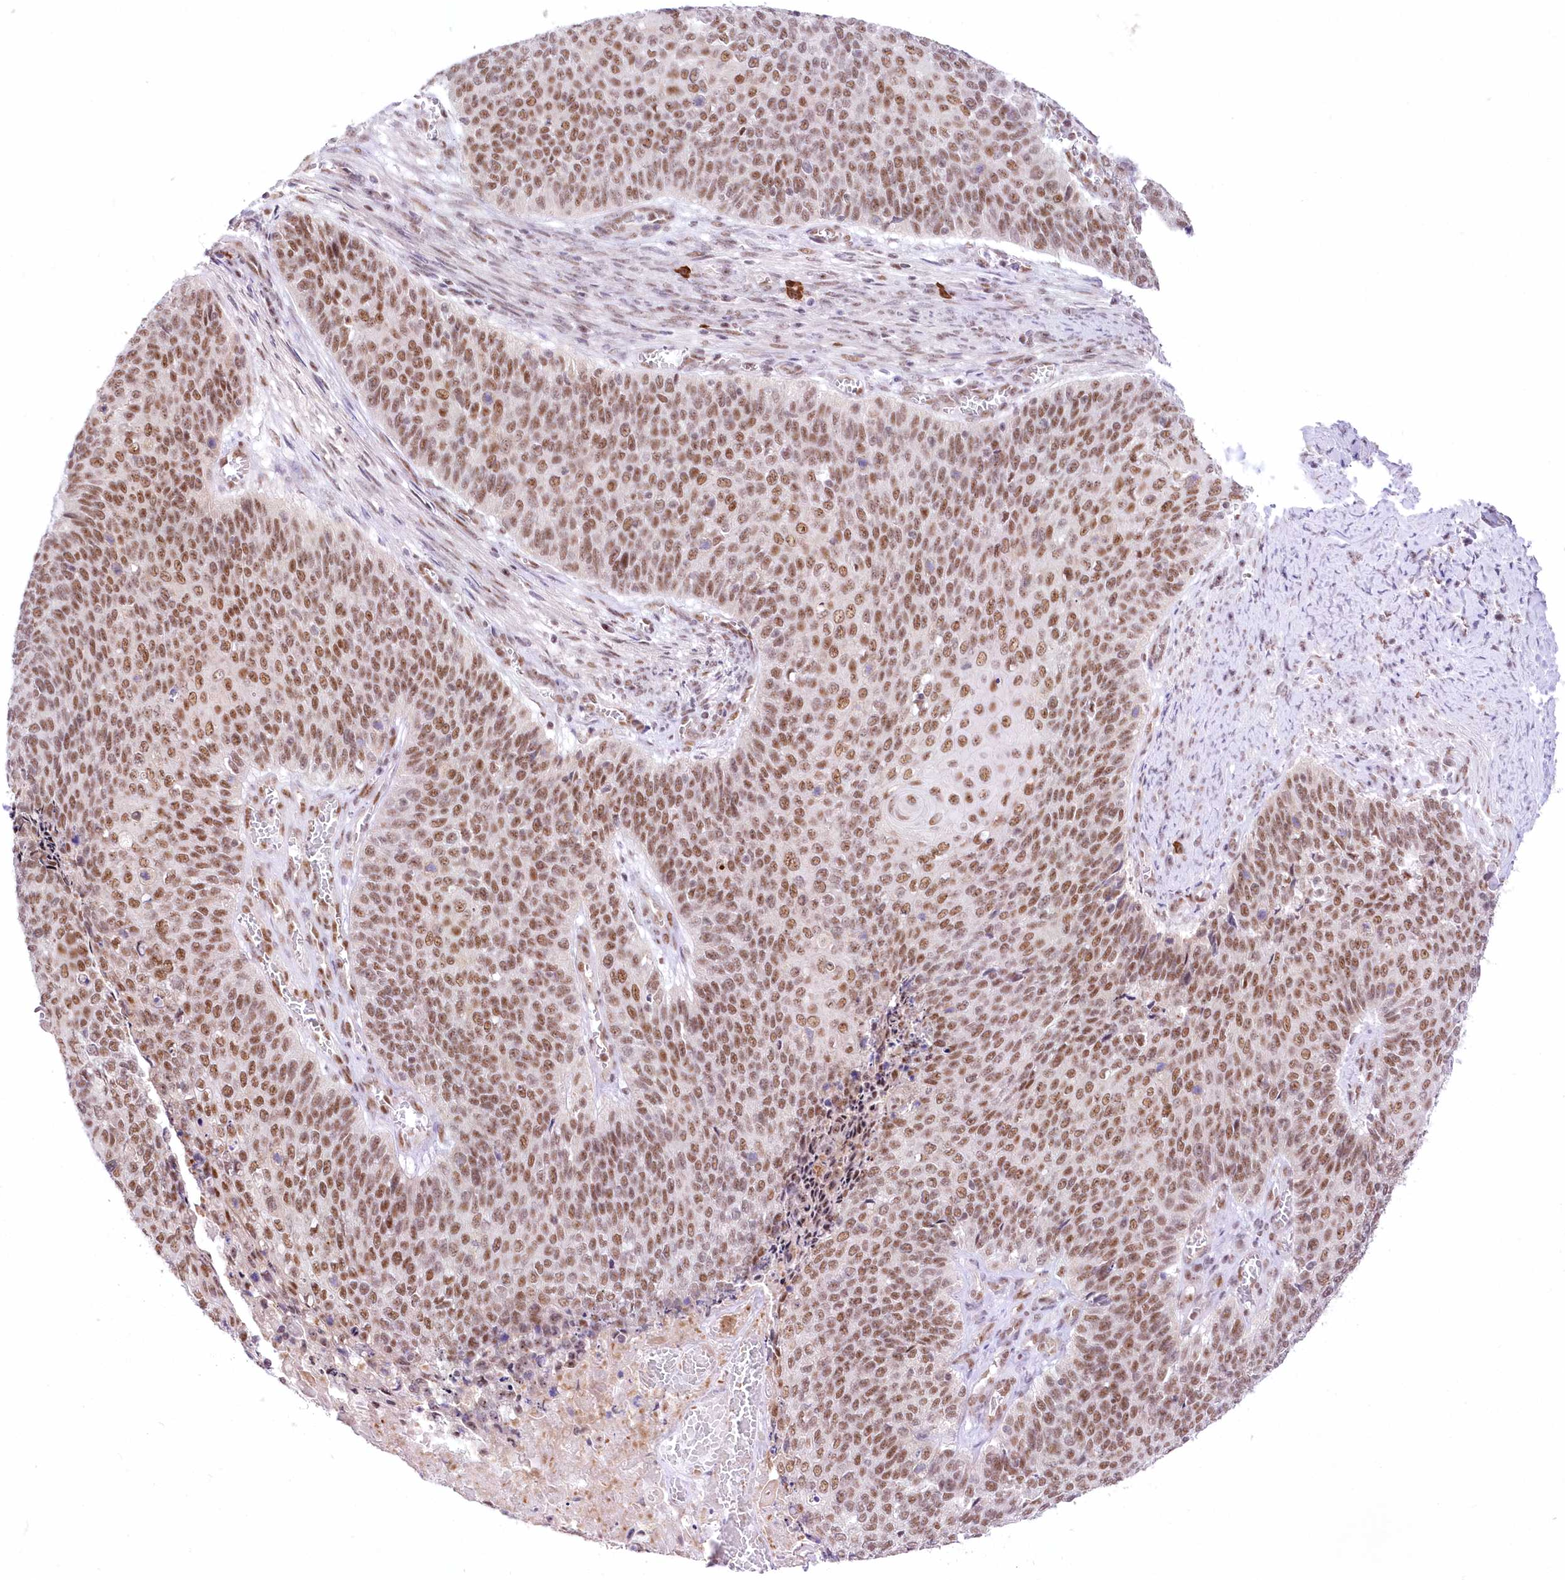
{"staining": {"intensity": "moderate", "quantity": ">75%", "location": "nuclear"}, "tissue": "cervical cancer", "cell_type": "Tumor cells", "image_type": "cancer", "snomed": [{"axis": "morphology", "description": "Squamous cell carcinoma, NOS"}, {"axis": "topography", "description": "Cervix"}], "caption": "Protein expression by IHC reveals moderate nuclear expression in about >75% of tumor cells in cervical cancer (squamous cell carcinoma).", "gene": "NSUN2", "patient": {"sex": "female", "age": 39}}